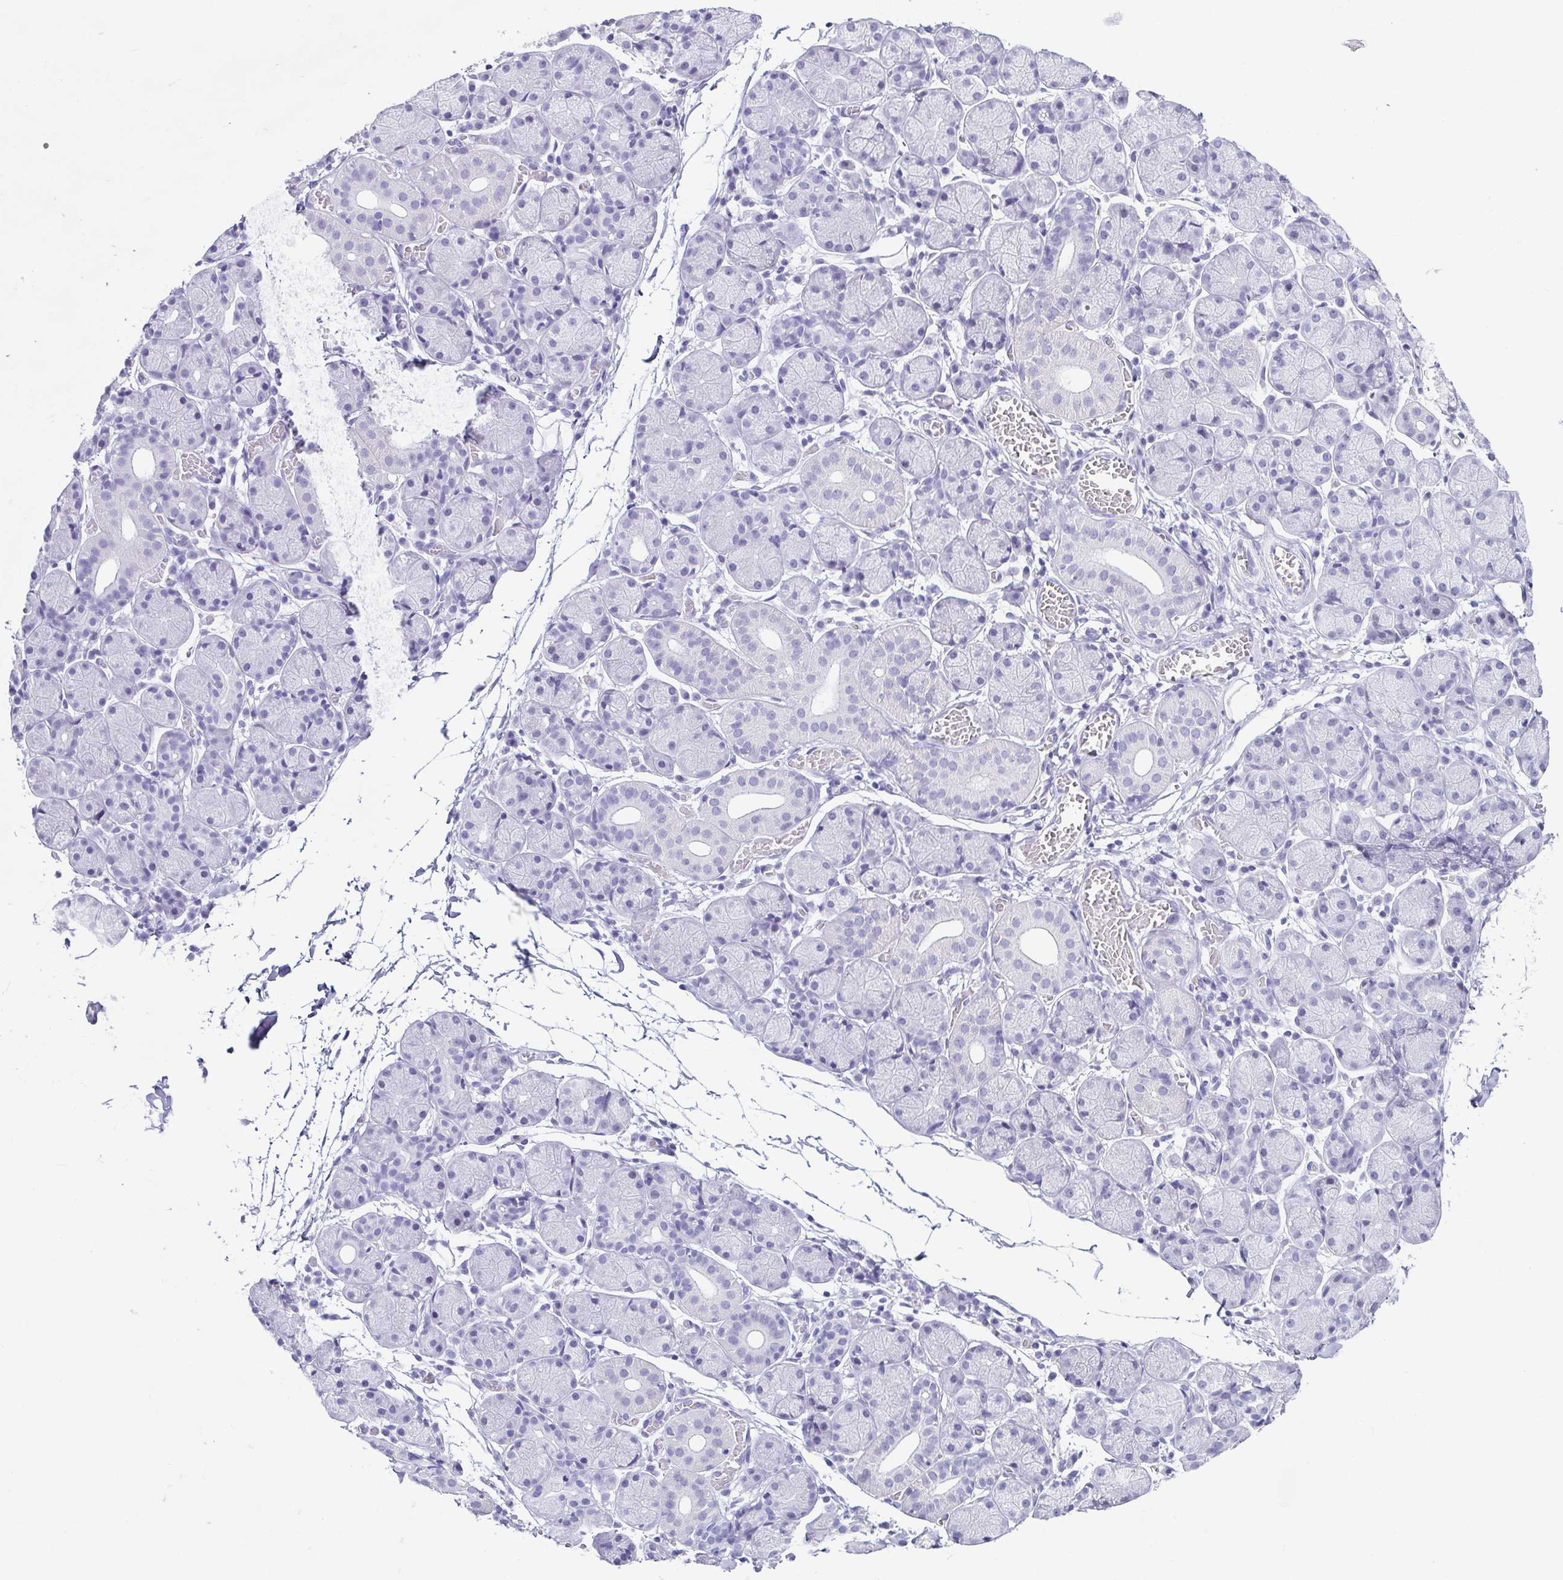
{"staining": {"intensity": "negative", "quantity": "none", "location": "none"}, "tissue": "salivary gland", "cell_type": "Glandular cells", "image_type": "normal", "snomed": [{"axis": "morphology", "description": "Normal tissue, NOS"}, {"axis": "topography", "description": "Salivary gland"}], "caption": "High magnification brightfield microscopy of benign salivary gland stained with DAB (brown) and counterstained with hematoxylin (blue): glandular cells show no significant staining.", "gene": "ESX1", "patient": {"sex": "female", "age": 24}}